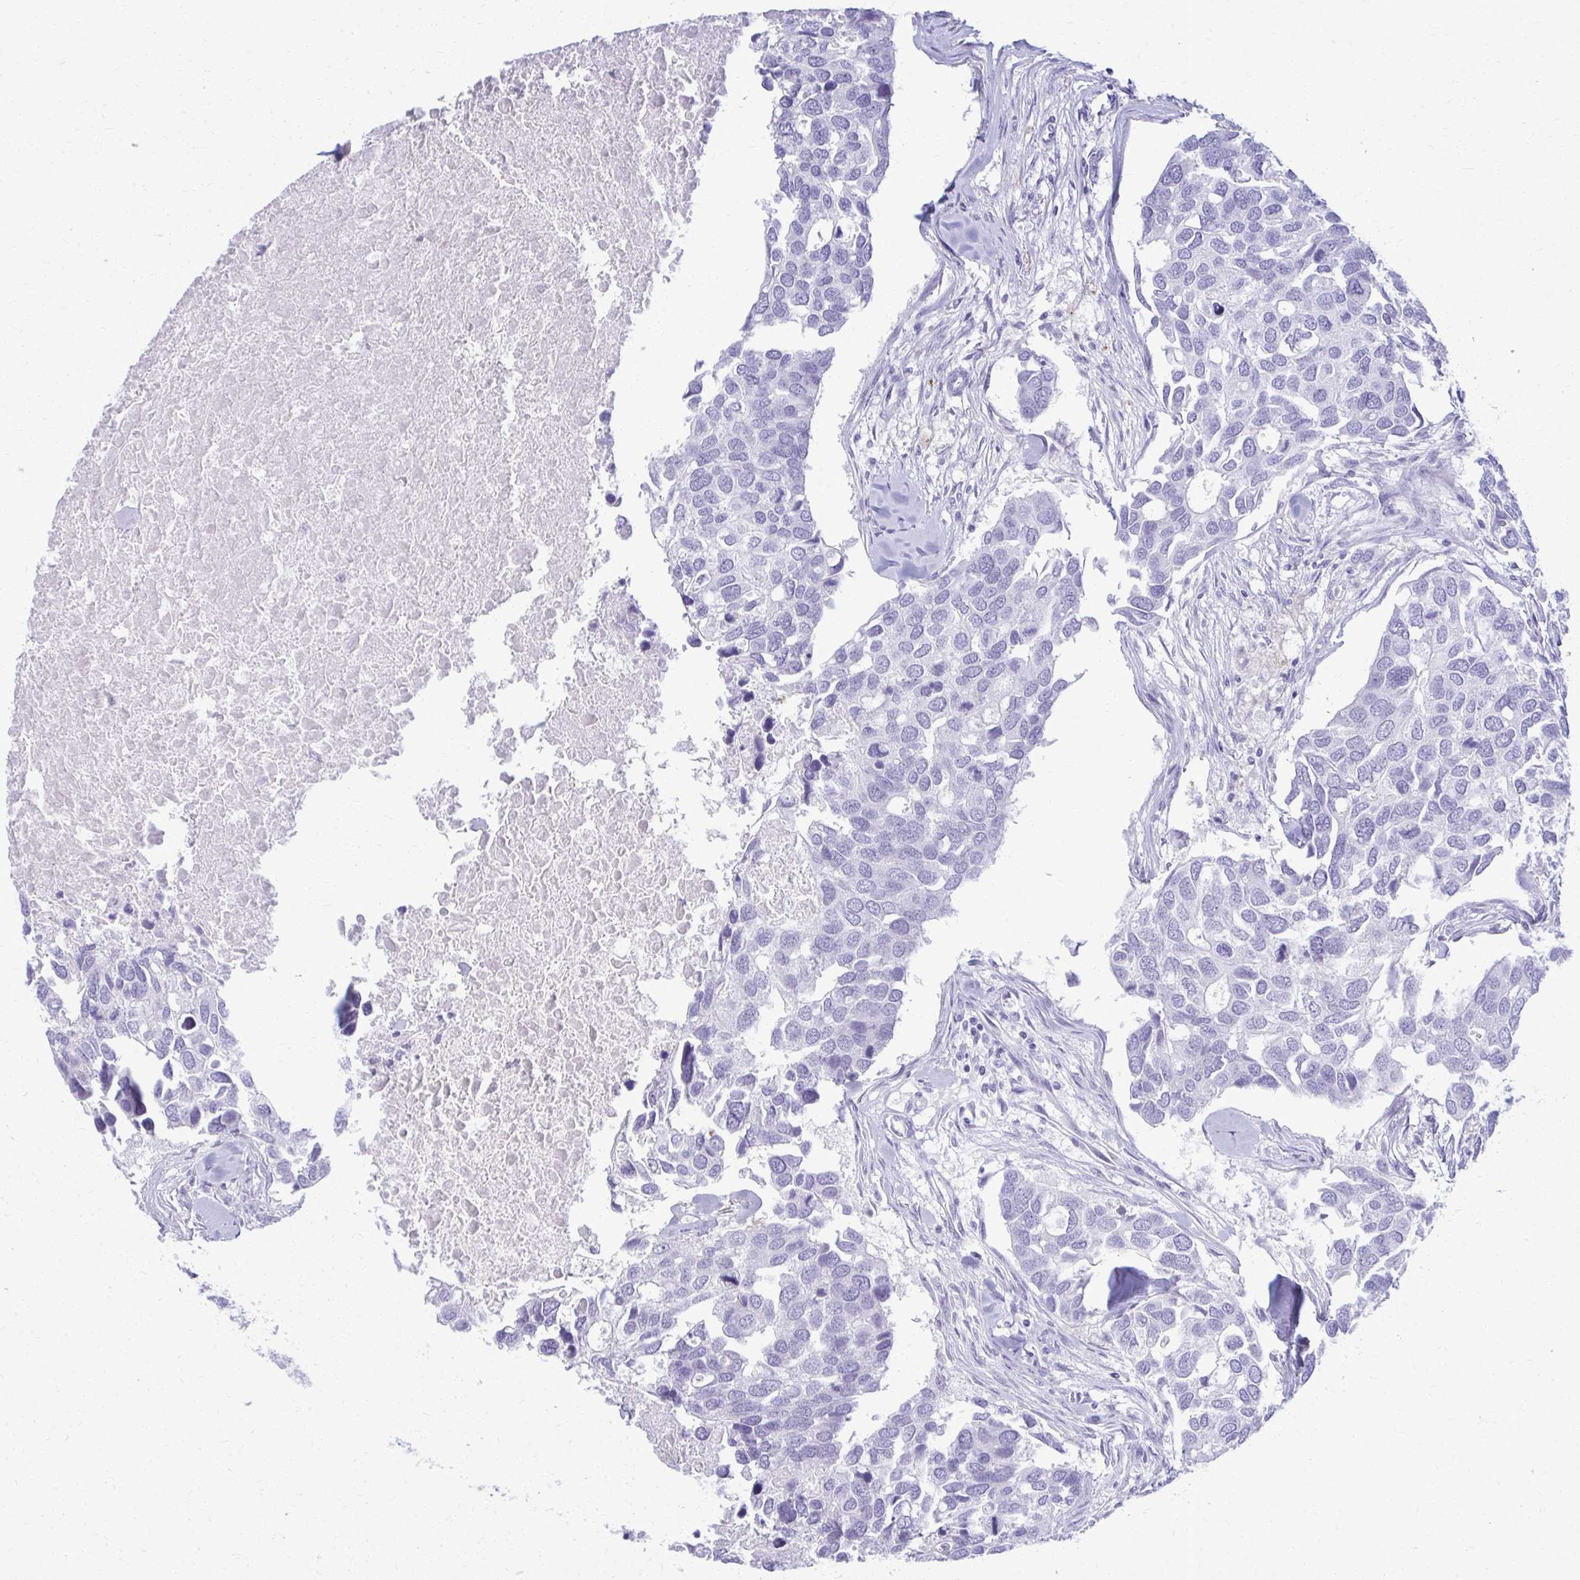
{"staining": {"intensity": "negative", "quantity": "none", "location": "none"}, "tissue": "breast cancer", "cell_type": "Tumor cells", "image_type": "cancer", "snomed": [{"axis": "morphology", "description": "Duct carcinoma"}, {"axis": "topography", "description": "Breast"}], "caption": "IHC of human breast infiltrating ductal carcinoma displays no positivity in tumor cells.", "gene": "ACSM2B", "patient": {"sex": "female", "age": 83}}